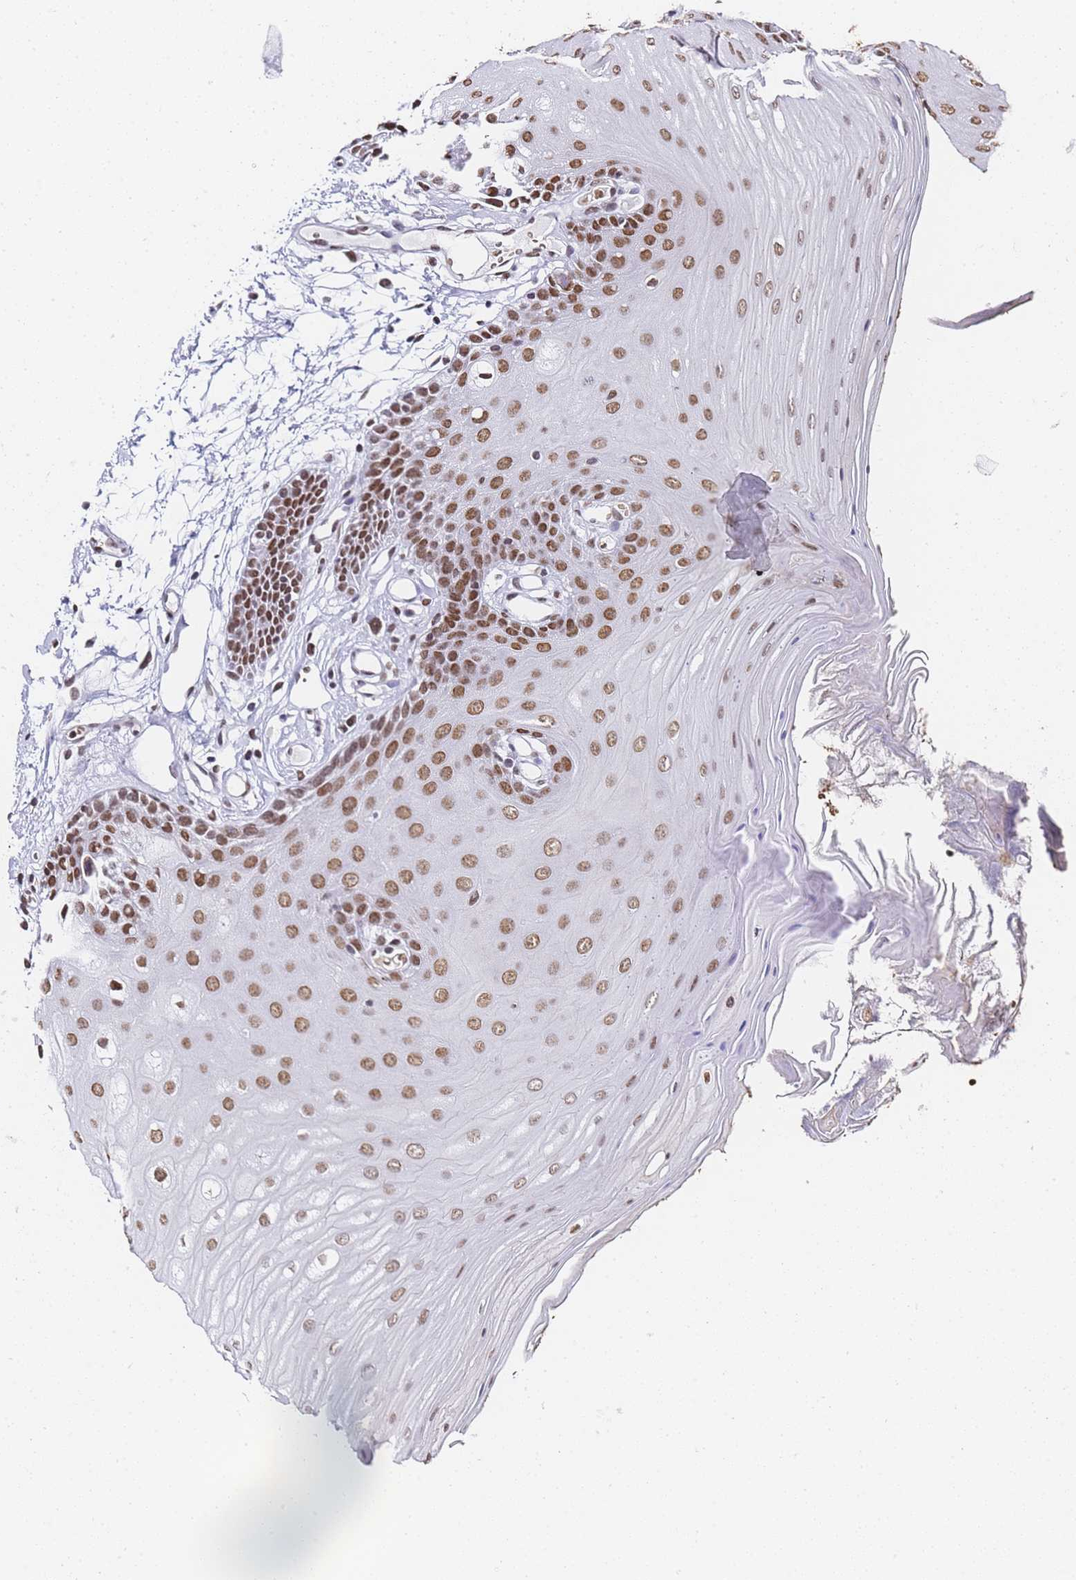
{"staining": {"intensity": "moderate", "quantity": ">75%", "location": "nuclear"}, "tissue": "oral mucosa", "cell_type": "Squamous epithelial cells", "image_type": "normal", "snomed": [{"axis": "morphology", "description": "Normal tissue, NOS"}, {"axis": "topography", "description": "Oral tissue"}, {"axis": "topography", "description": "Tounge, NOS"}], "caption": "Immunohistochemistry staining of normal oral mucosa, which displays medium levels of moderate nuclear staining in about >75% of squamous epithelial cells indicating moderate nuclear protein expression. The staining was performed using DAB (brown) for protein detection and nuclei were counterstained in hematoxylin (blue).", "gene": "POLR1A", "patient": {"sex": "female", "age": 73}}